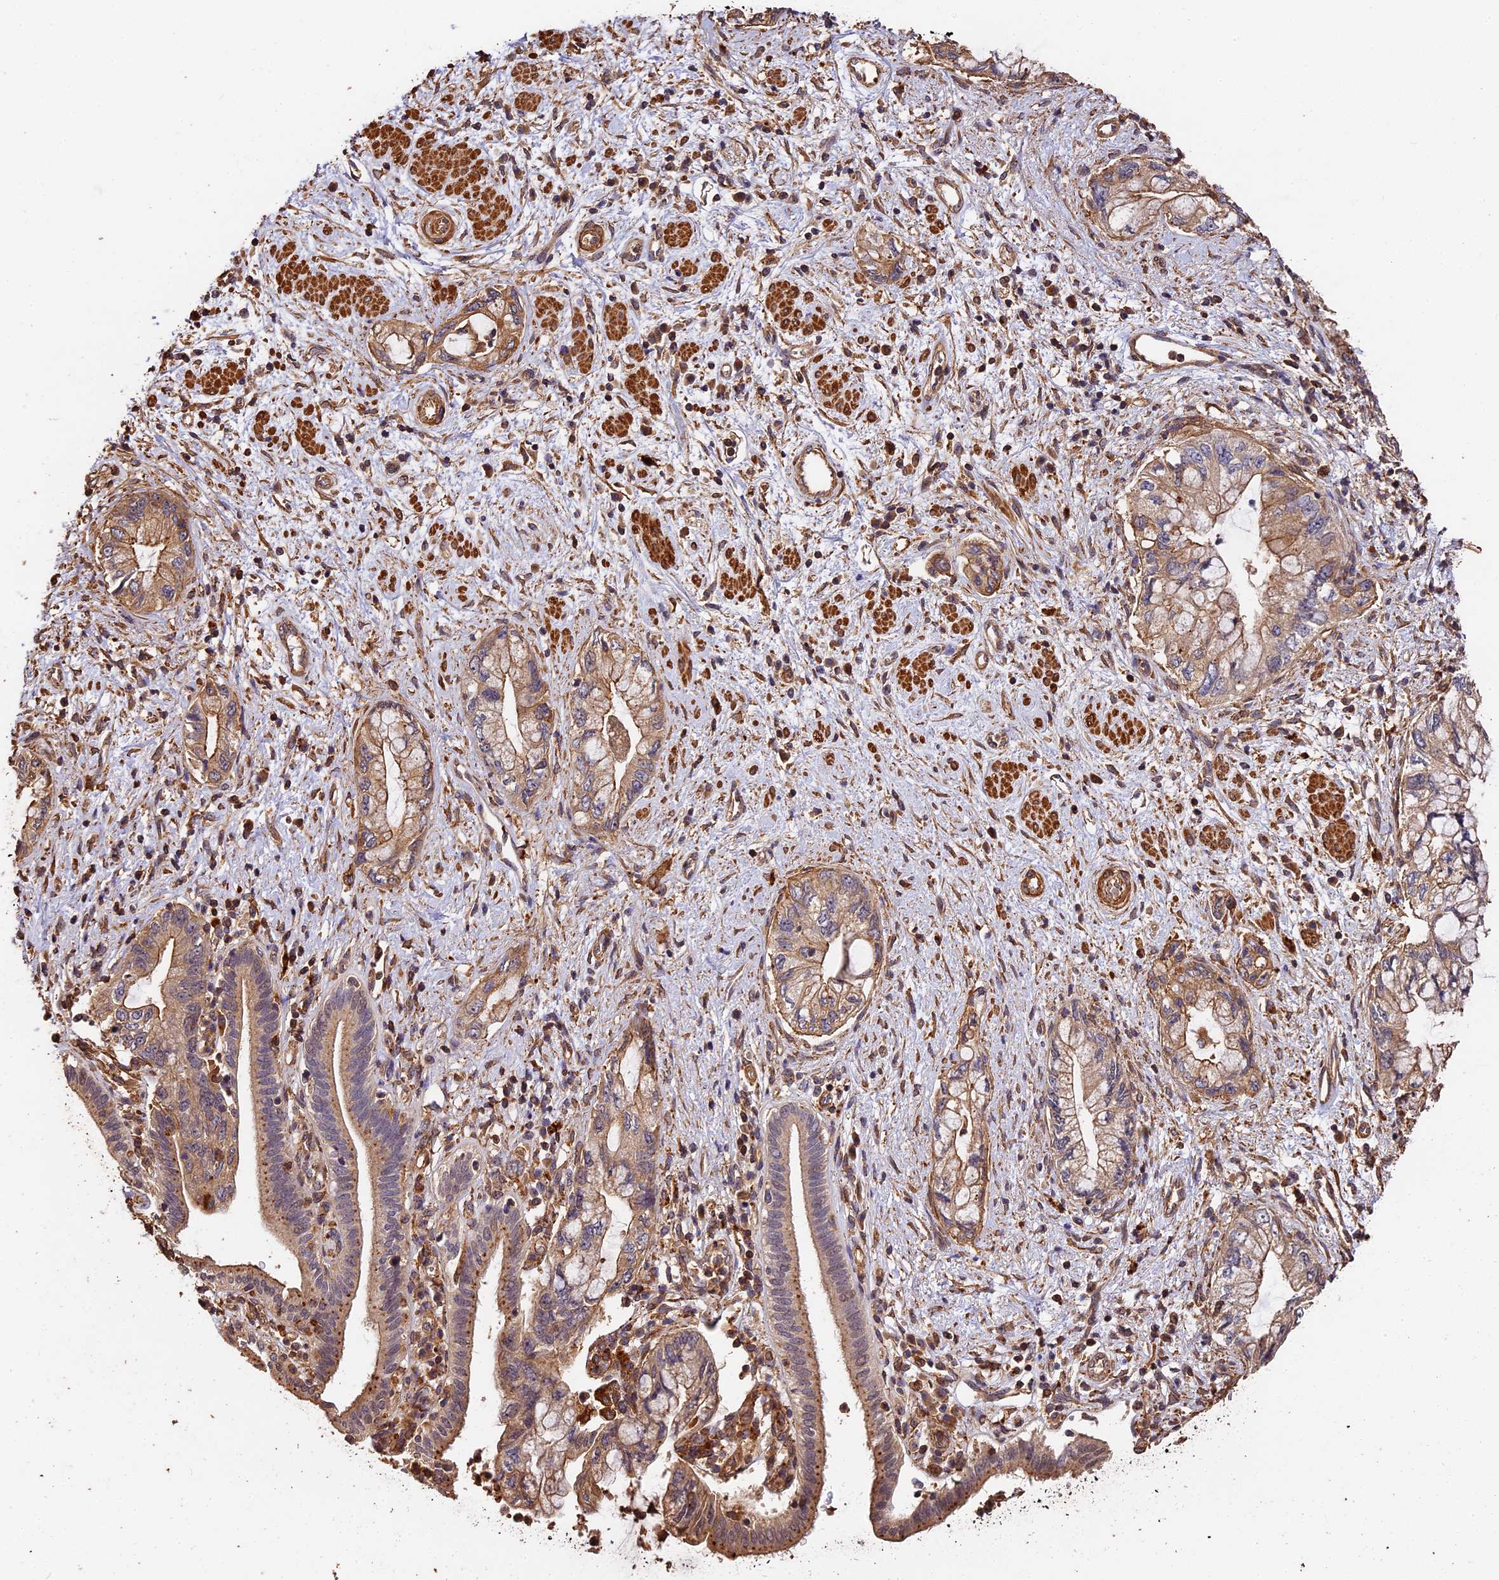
{"staining": {"intensity": "weak", "quantity": ">75%", "location": "cytoplasmic/membranous"}, "tissue": "pancreatic cancer", "cell_type": "Tumor cells", "image_type": "cancer", "snomed": [{"axis": "morphology", "description": "Adenocarcinoma, NOS"}, {"axis": "topography", "description": "Pancreas"}], "caption": "The immunohistochemical stain labels weak cytoplasmic/membranous staining in tumor cells of pancreatic cancer tissue.", "gene": "MMP15", "patient": {"sex": "female", "age": 73}}